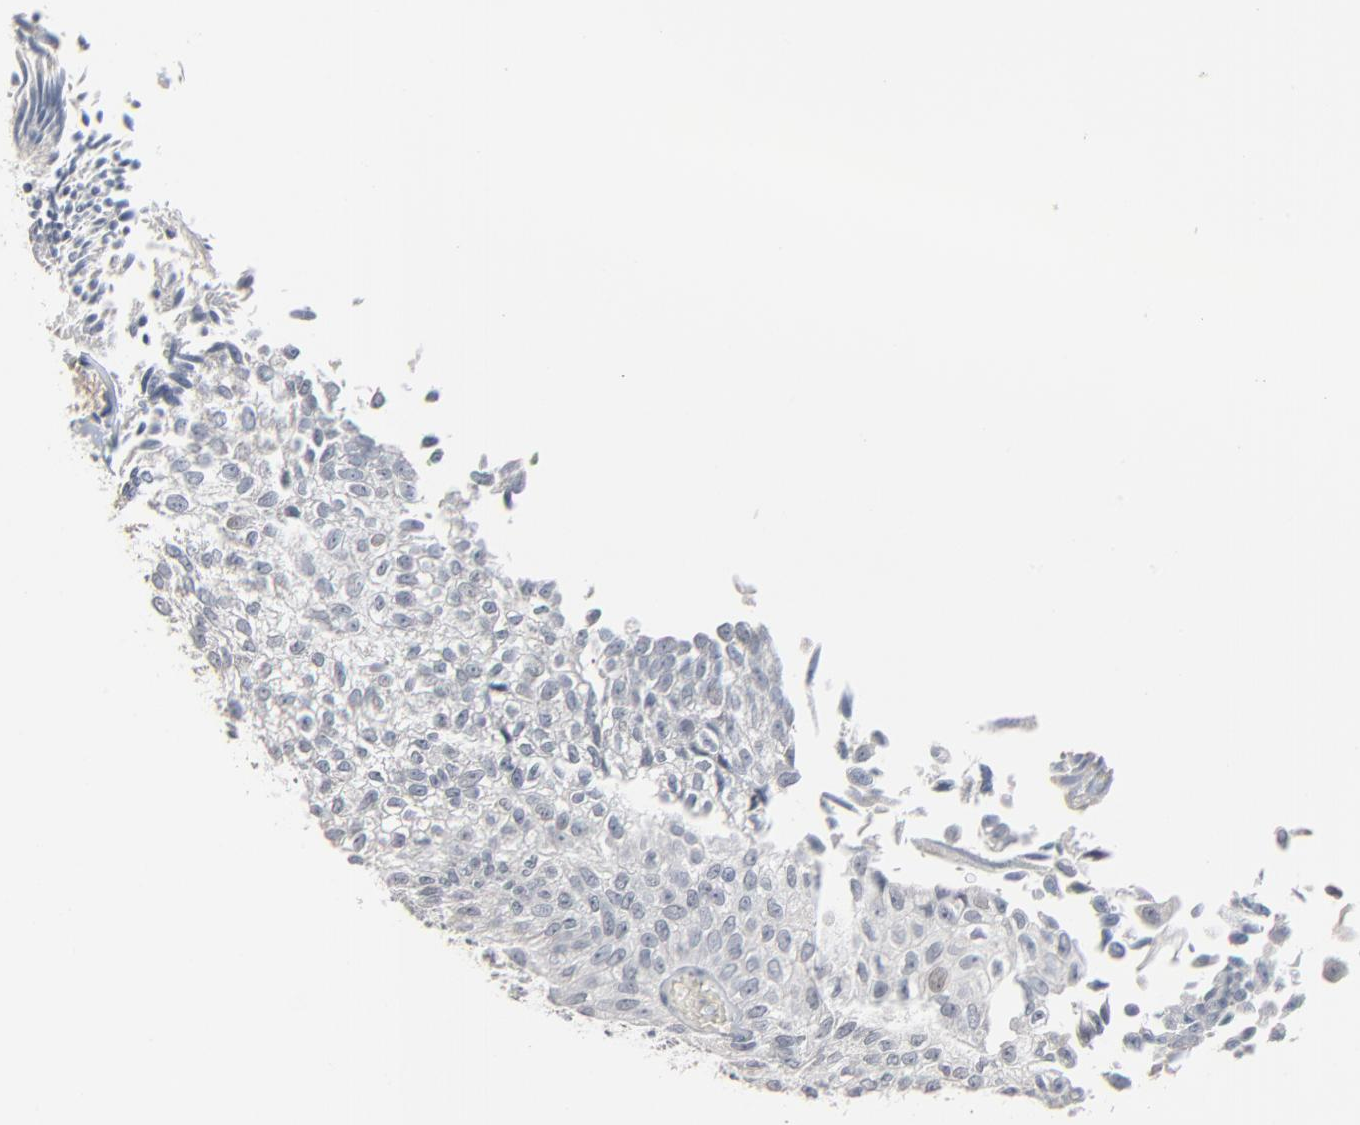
{"staining": {"intensity": "negative", "quantity": "none", "location": "none"}, "tissue": "urothelial cancer", "cell_type": "Tumor cells", "image_type": "cancer", "snomed": [{"axis": "morphology", "description": "Urothelial carcinoma, Low grade"}, {"axis": "topography", "description": "Urinary bladder"}], "caption": "The immunohistochemistry (IHC) histopathology image has no significant expression in tumor cells of low-grade urothelial carcinoma tissue.", "gene": "SAGE1", "patient": {"sex": "male", "age": 76}}